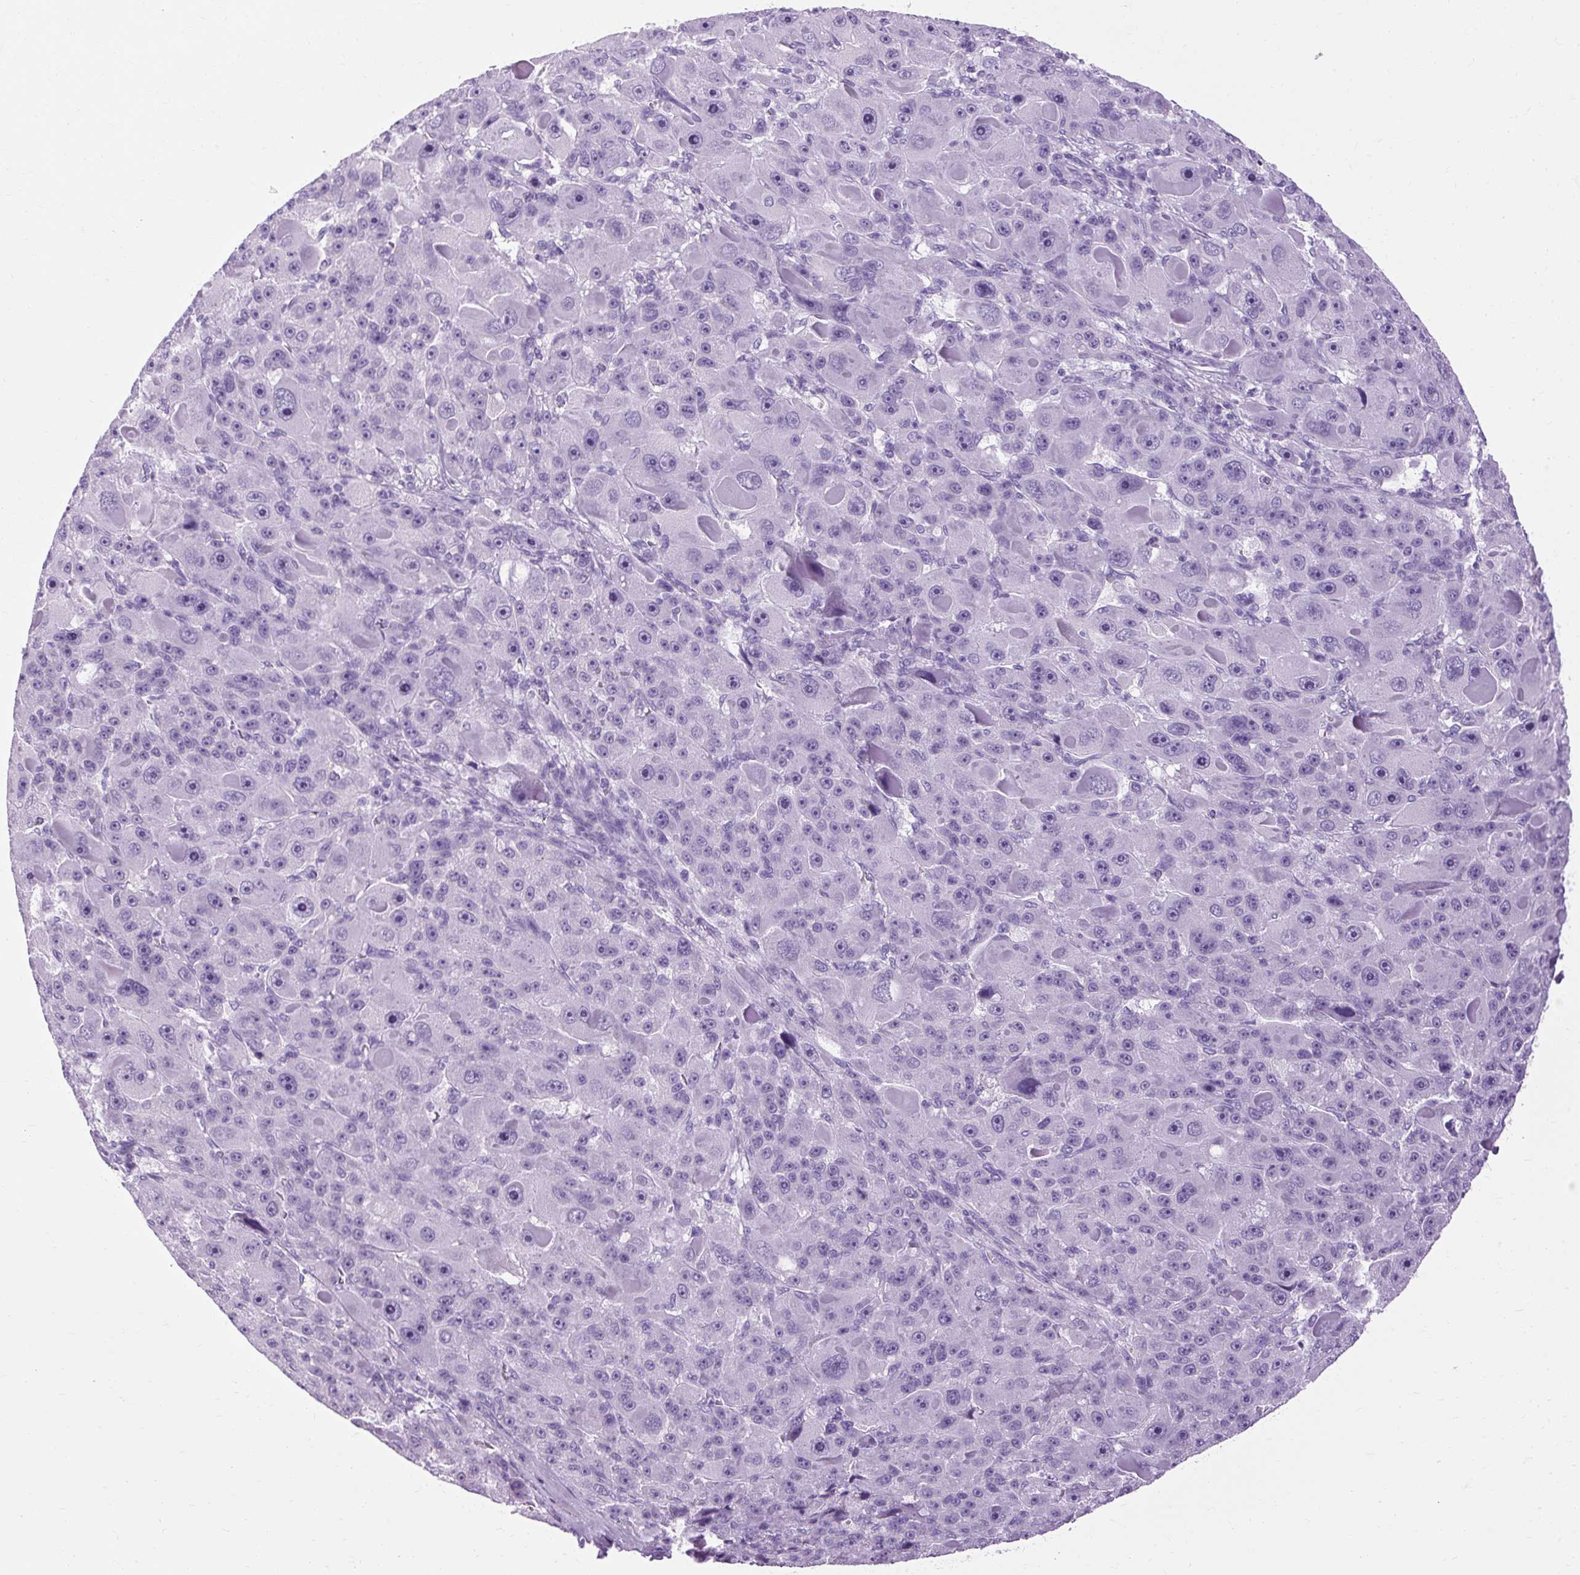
{"staining": {"intensity": "negative", "quantity": "none", "location": "none"}, "tissue": "liver cancer", "cell_type": "Tumor cells", "image_type": "cancer", "snomed": [{"axis": "morphology", "description": "Carcinoma, Hepatocellular, NOS"}, {"axis": "topography", "description": "Liver"}], "caption": "A photomicrograph of human liver cancer (hepatocellular carcinoma) is negative for staining in tumor cells. Nuclei are stained in blue.", "gene": "B3GNT4", "patient": {"sex": "male", "age": 76}}